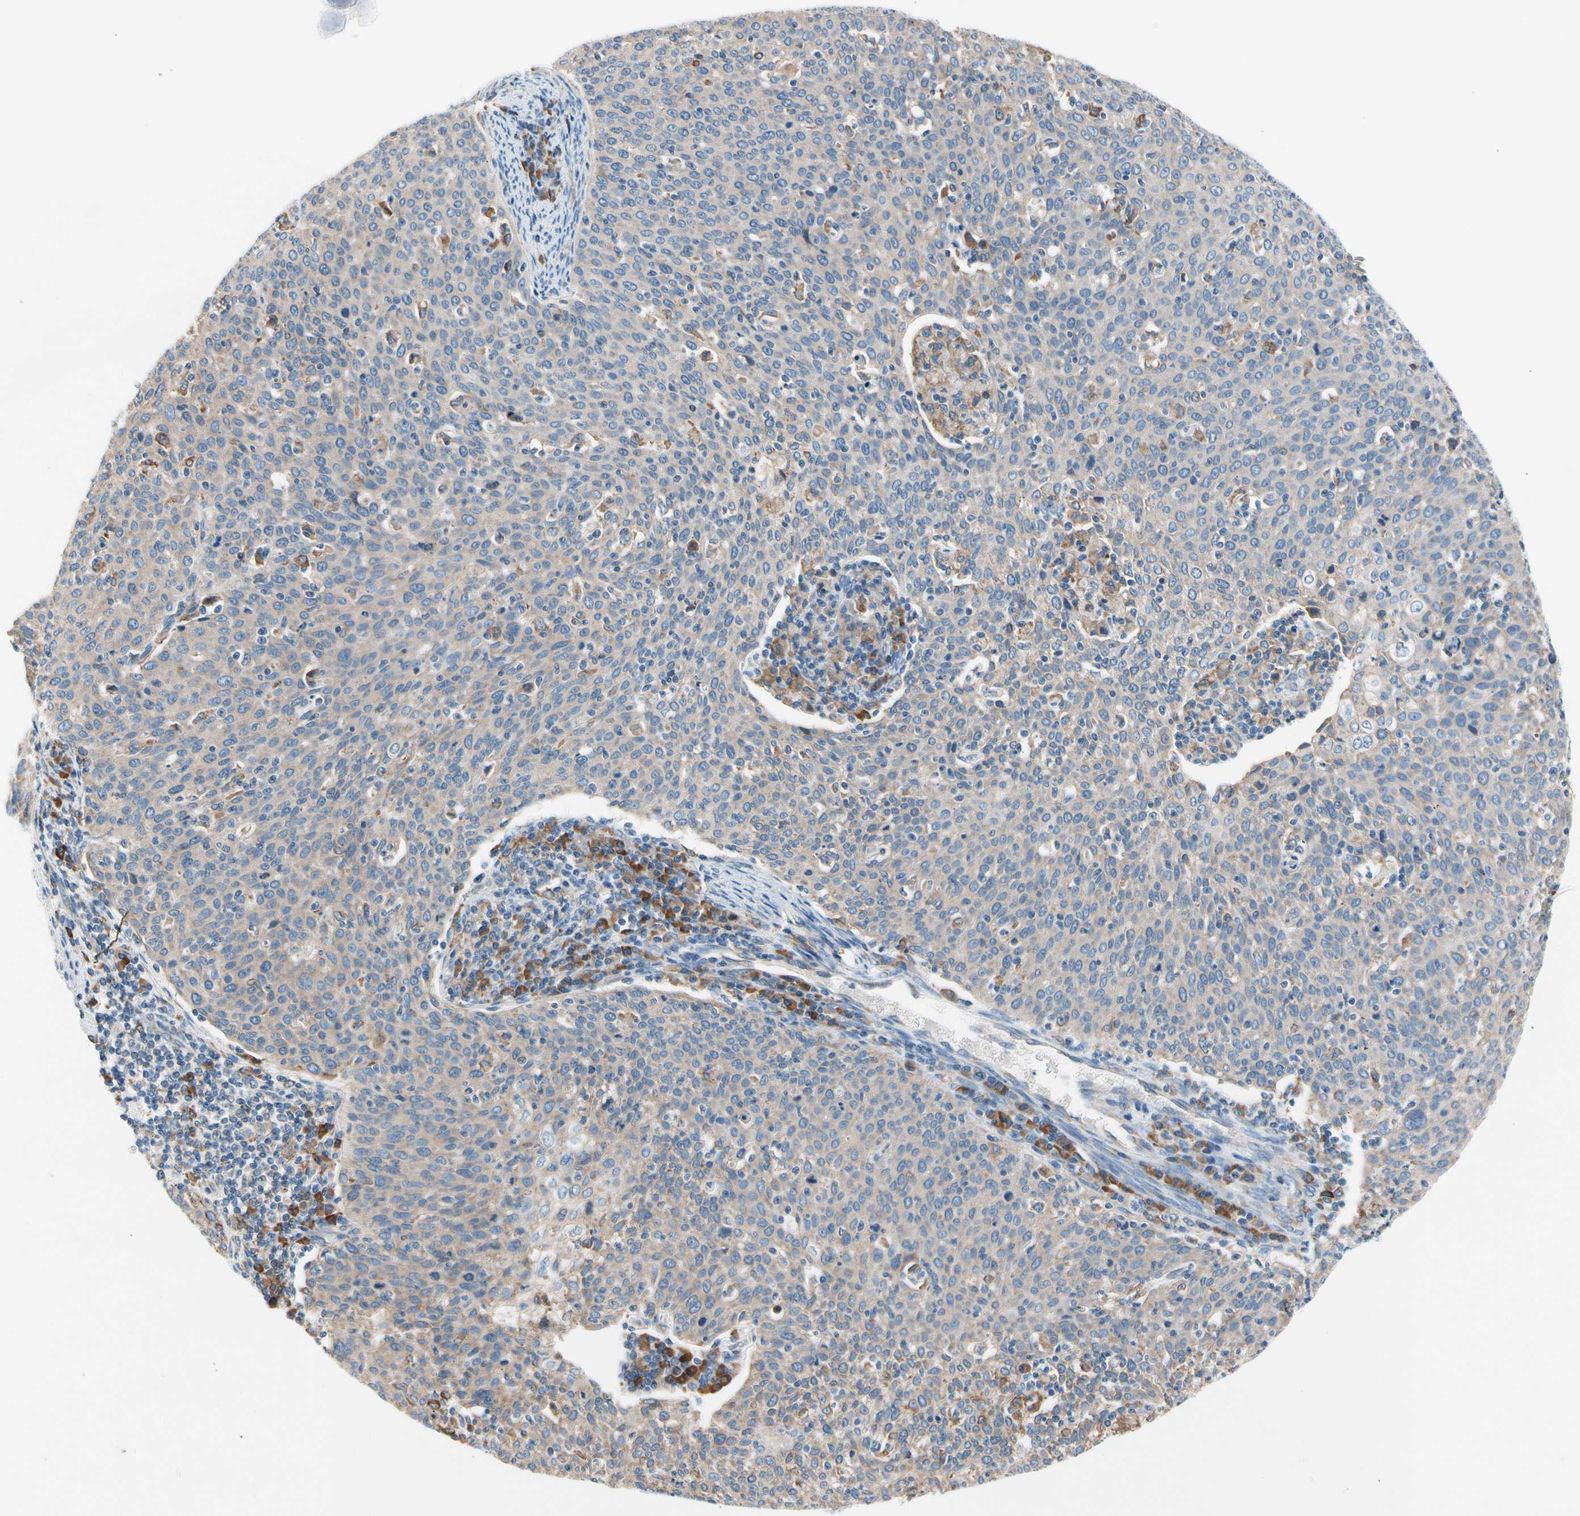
{"staining": {"intensity": "weak", "quantity": ">75%", "location": "cytoplasmic/membranous"}, "tissue": "cervical cancer", "cell_type": "Tumor cells", "image_type": "cancer", "snomed": [{"axis": "morphology", "description": "Squamous cell carcinoma, NOS"}, {"axis": "topography", "description": "Cervix"}], "caption": "IHC photomicrograph of human cervical cancer stained for a protein (brown), which shows low levels of weak cytoplasmic/membranous expression in approximately >75% of tumor cells.", "gene": "STXBP1", "patient": {"sex": "female", "age": 38}}